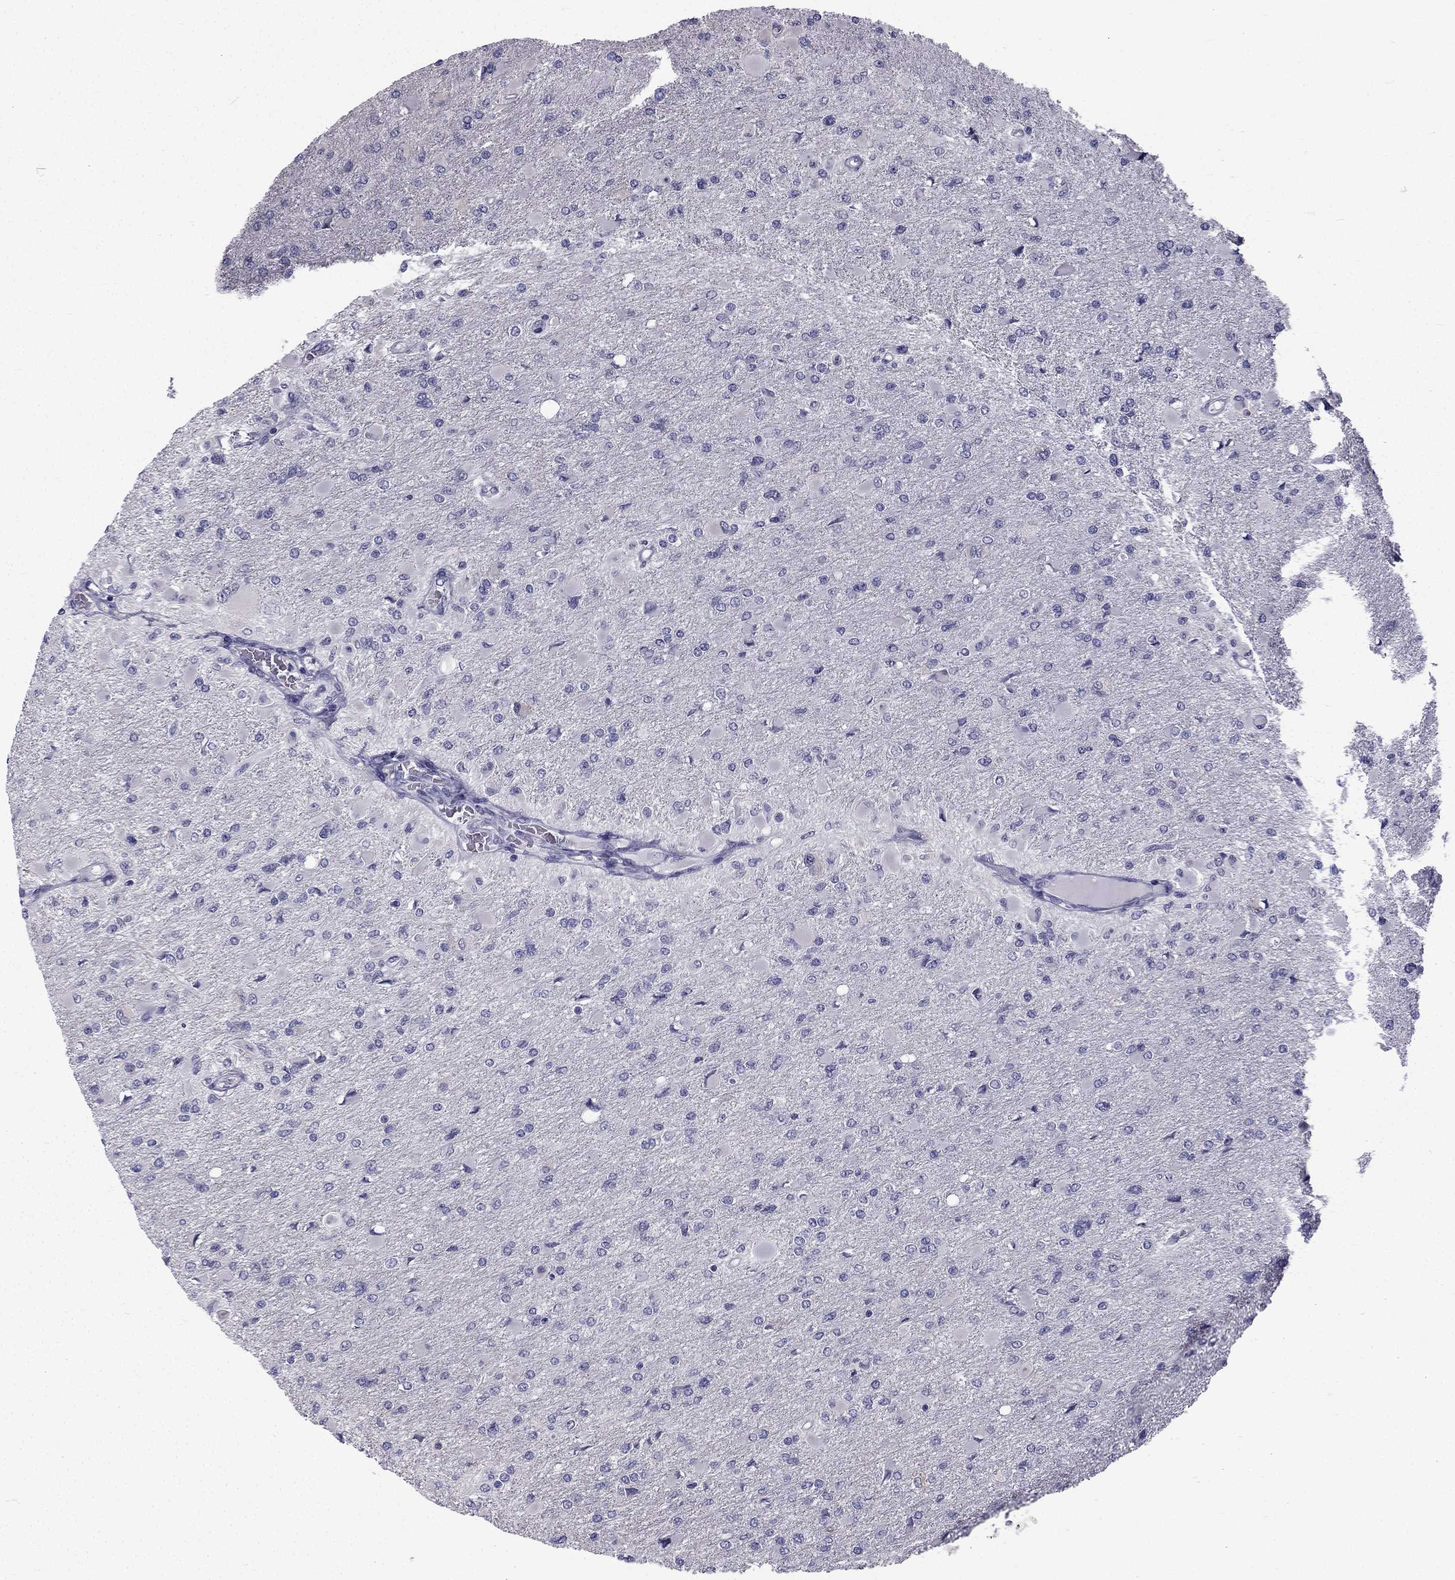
{"staining": {"intensity": "negative", "quantity": "none", "location": "none"}, "tissue": "glioma", "cell_type": "Tumor cells", "image_type": "cancer", "snomed": [{"axis": "morphology", "description": "Glioma, malignant, High grade"}, {"axis": "topography", "description": "Cerebral cortex"}], "caption": "DAB immunohistochemical staining of human malignant high-grade glioma reveals no significant expression in tumor cells.", "gene": "CCDC40", "patient": {"sex": "female", "age": 36}}